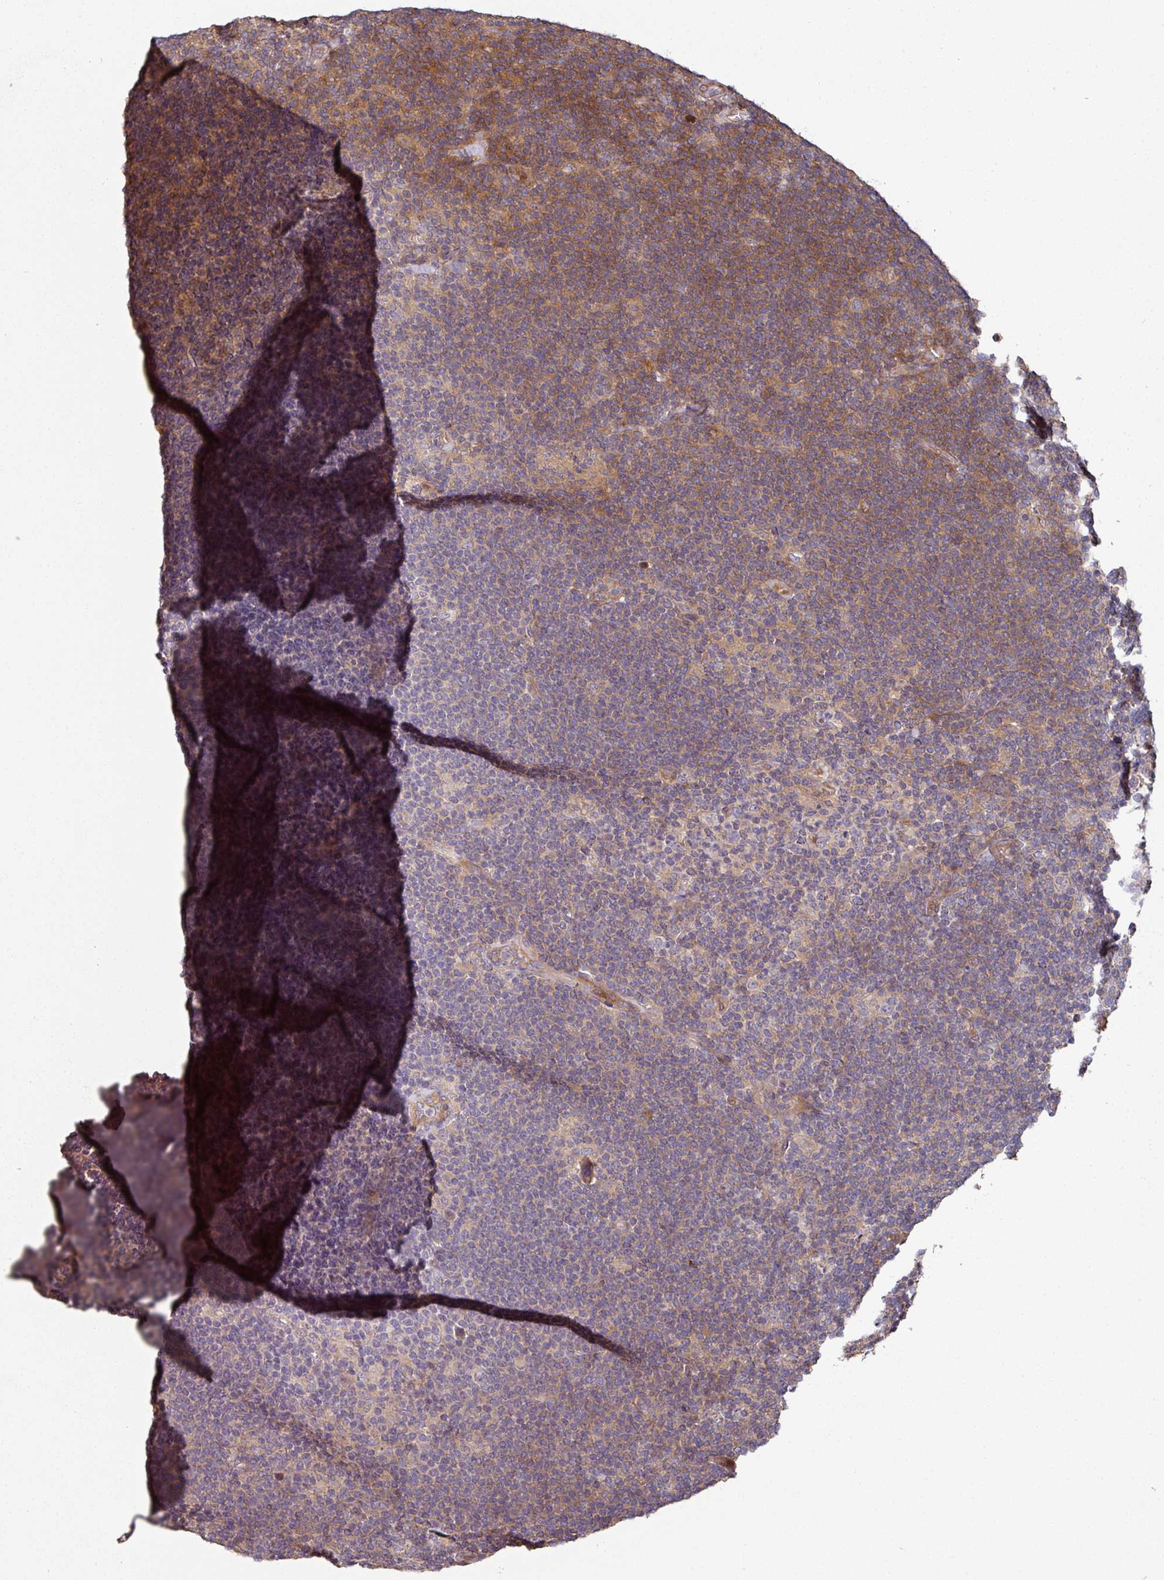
{"staining": {"intensity": "weak", "quantity": ">75%", "location": "cytoplasmic/membranous"}, "tissue": "lymphoma", "cell_type": "Tumor cells", "image_type": "cancer", "snomed": [{"axis": "morphology", "description": "Hodgkin's disease, NOS"}, {"axis": "topography", "description": "Lymph node"}], "caption": "Lymphoma stained with a brown dye shows weak cytoplasmic/membranous positive expression in about >75% of tumor cells.", "gene": "SIK1", "patient": {"sex": "female", "age": 57}}